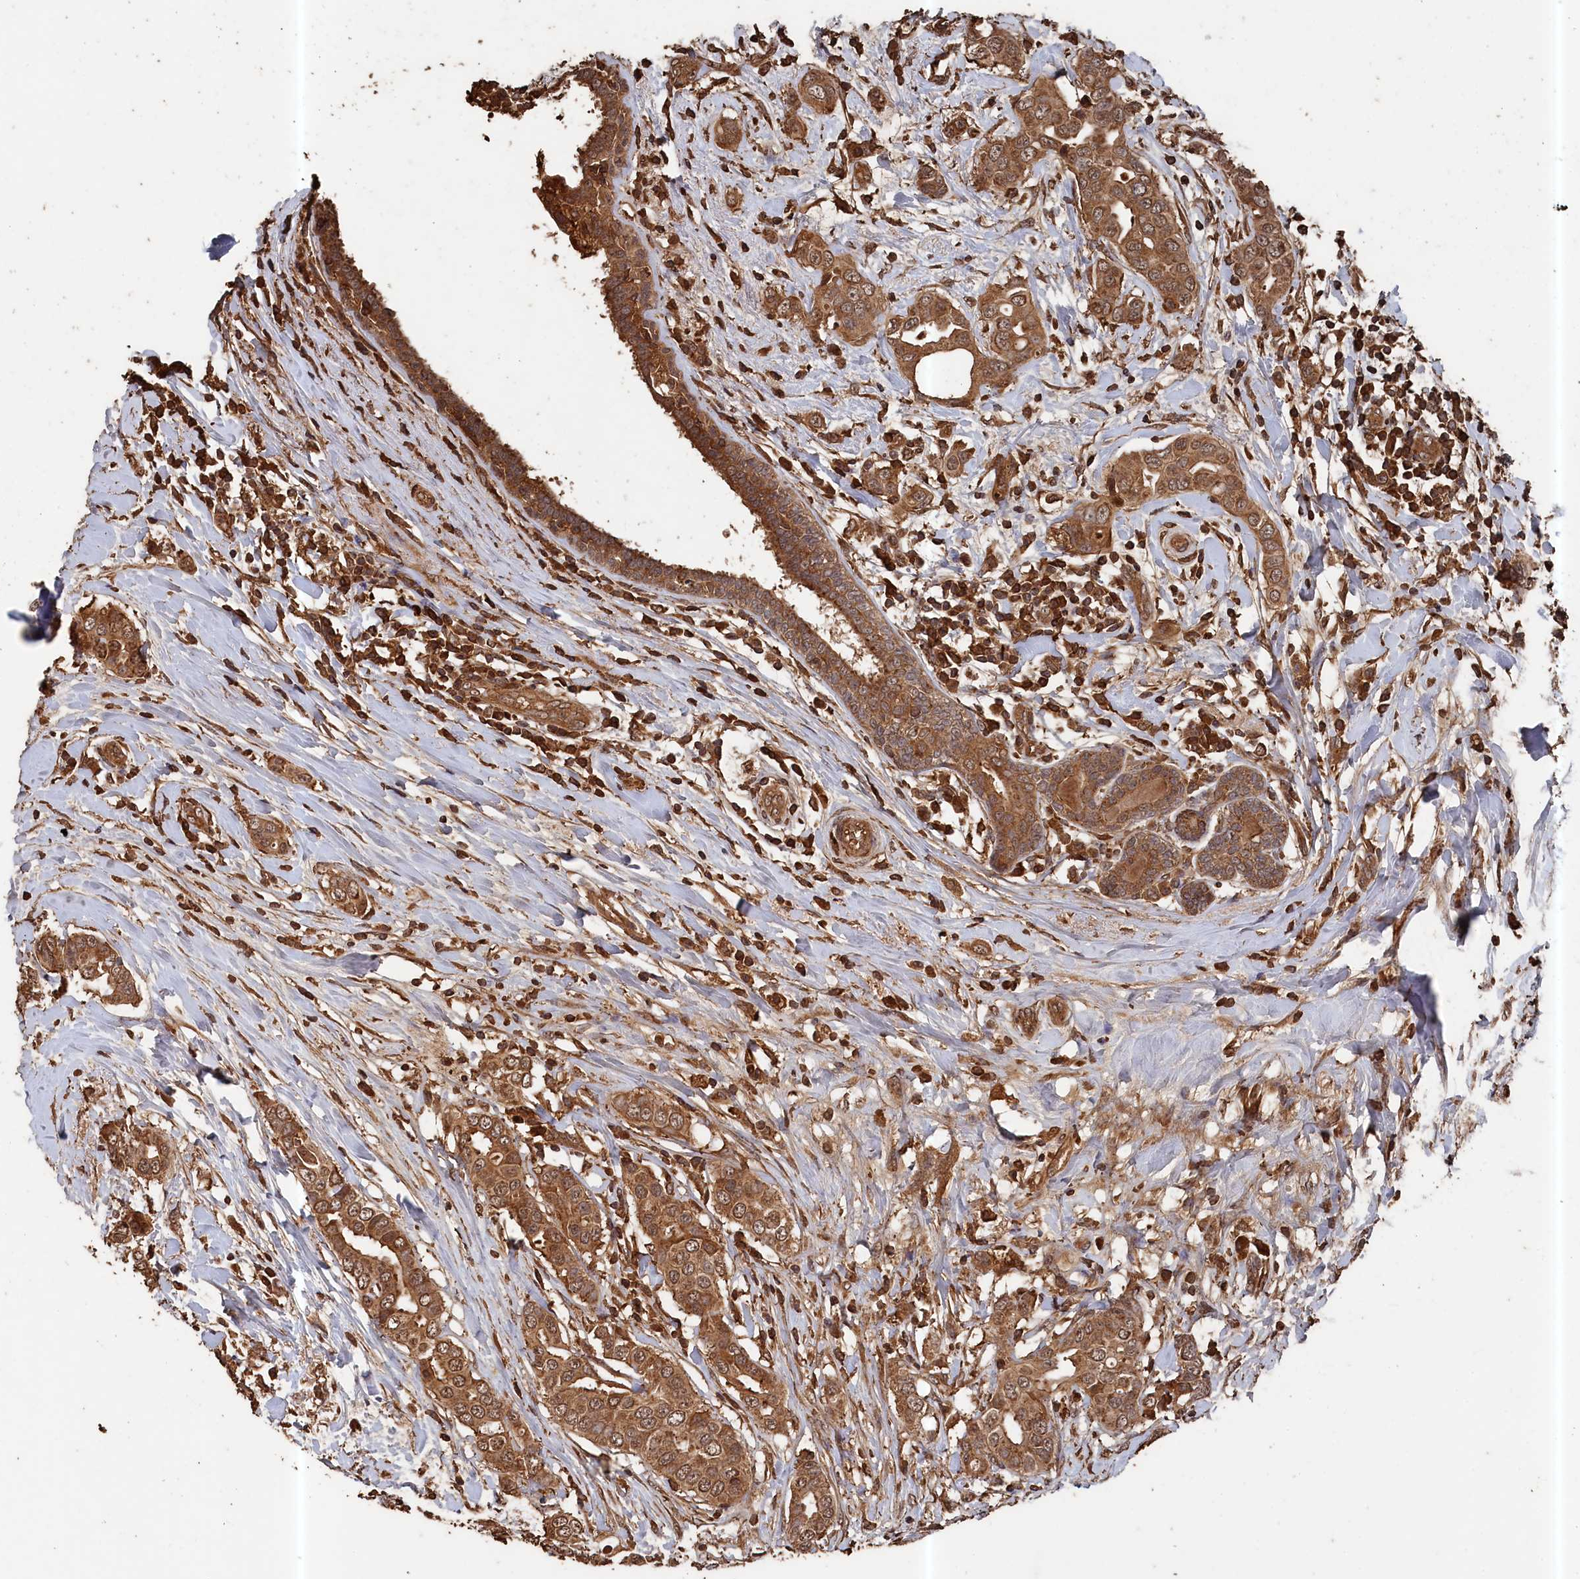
{"staining": {"intensity": "moderate", "quantity": ">75%", "location": "cytoplasmic/membranous"}, "tissue": "breast cancer", "cell_type": "Tumor cells", "image_type": "cancer", "snomed": [{"axis": "morphology", "description": "Lobular carcinoma"}, {"axis": "topography", "description": "Breast"}], "caption": "Immunohistochemical staining of breast cancer (lobular carcinoma) demonstrates medium levels of moderate cytoplasmic/membranous positivity in about >75% of tumor cells.", "gene": "SNX33", "patient": {"sex": "female", "age": 51}}